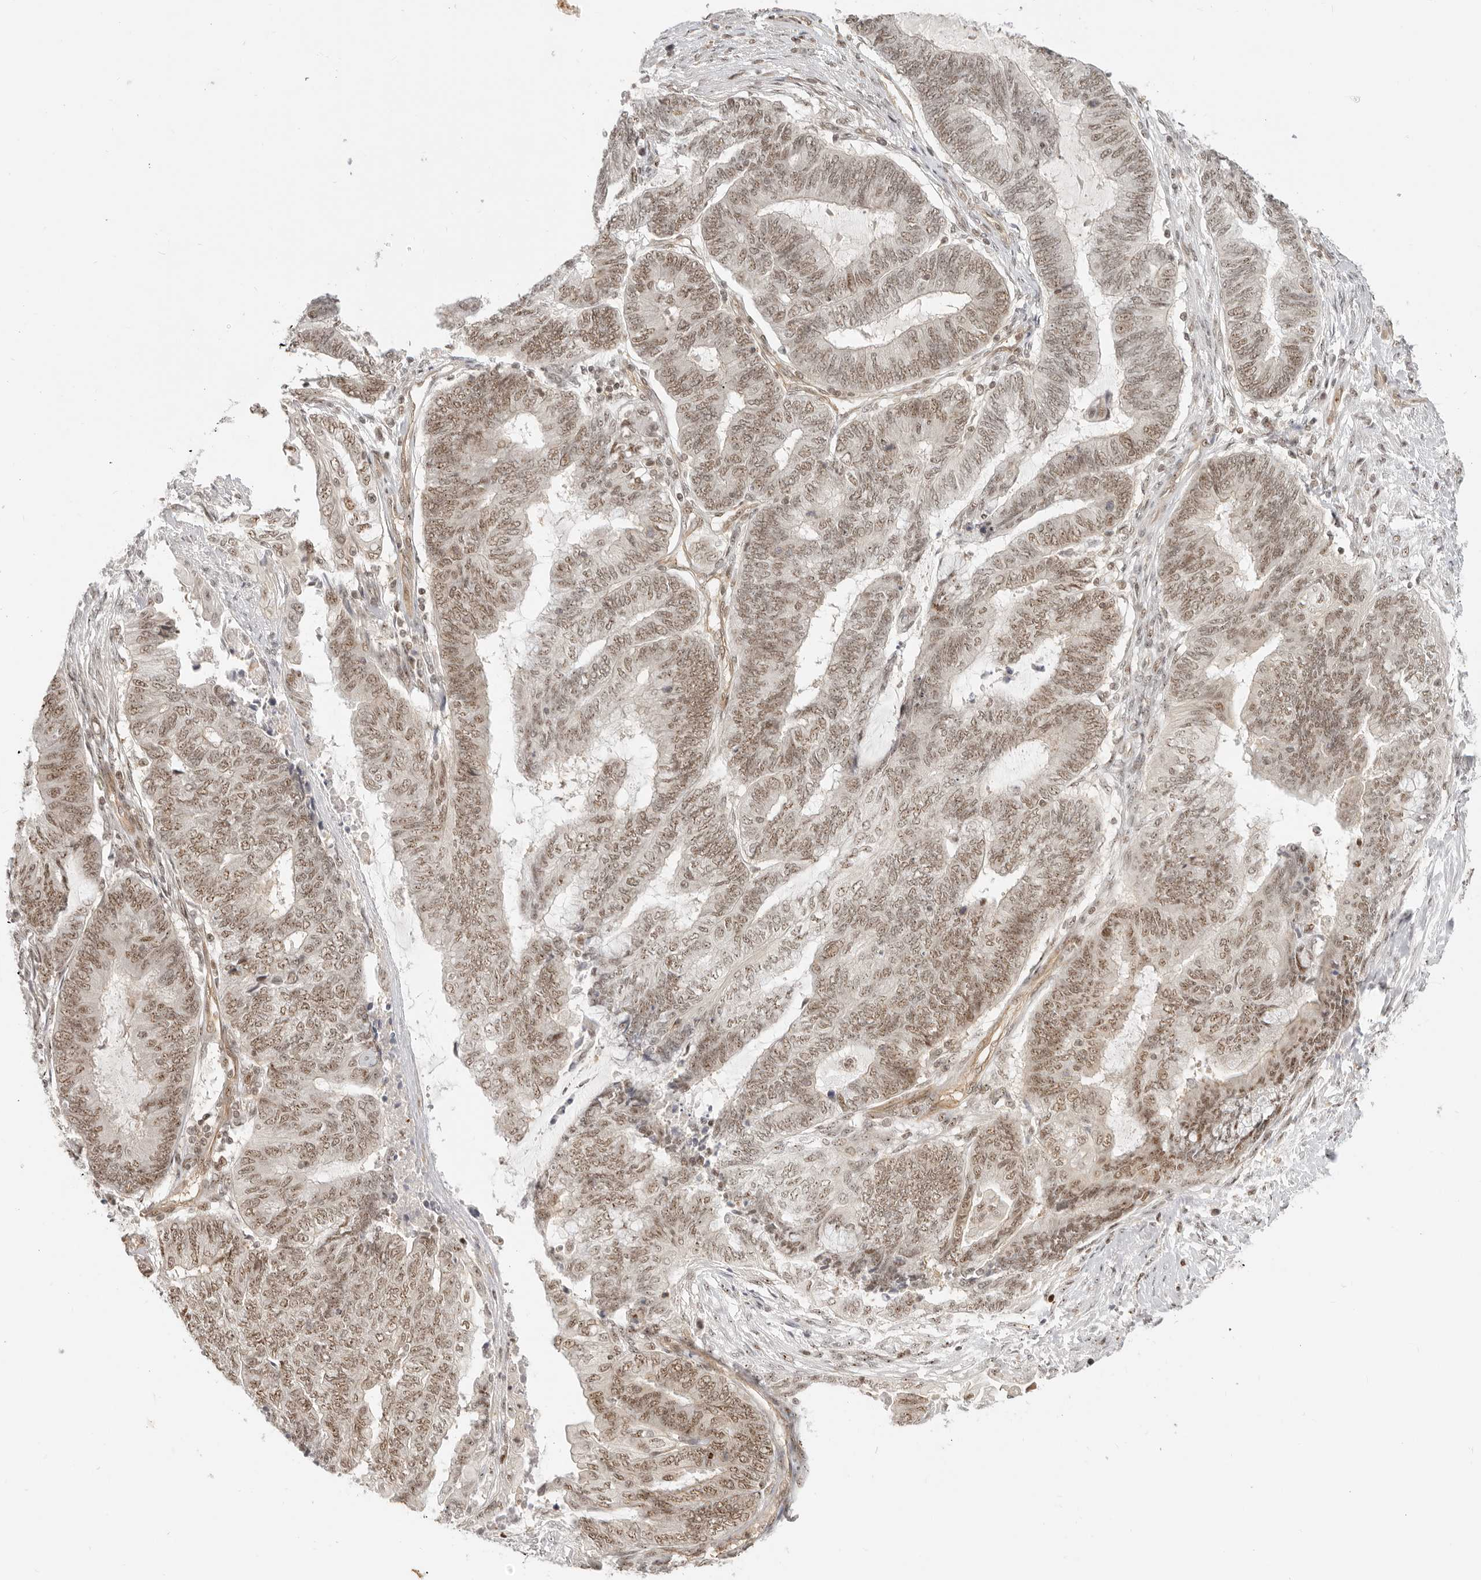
{"staining": {"intensity": "moderate", "quantity": ">75%", "location": "nuclear"}, "tissue": "endometrial cancer", "cell_type": "Tumor cells", "image_type": "cancer", "snomed": [{"axis": "morphology", "description": "Adenocarcinoma, NOS"}, {"axis": "topography", "description": "Uterus"}, {"axis": "topography", "description": "Endometrium"}], "caption": "Protein analysis of endometrial cancer (adenocarcinoma) tissue exhibits moderate nuclear staining in about >75% of tumor cells.", "gene": "BAP1", "patient": {"sex": "female", "age": 70}}